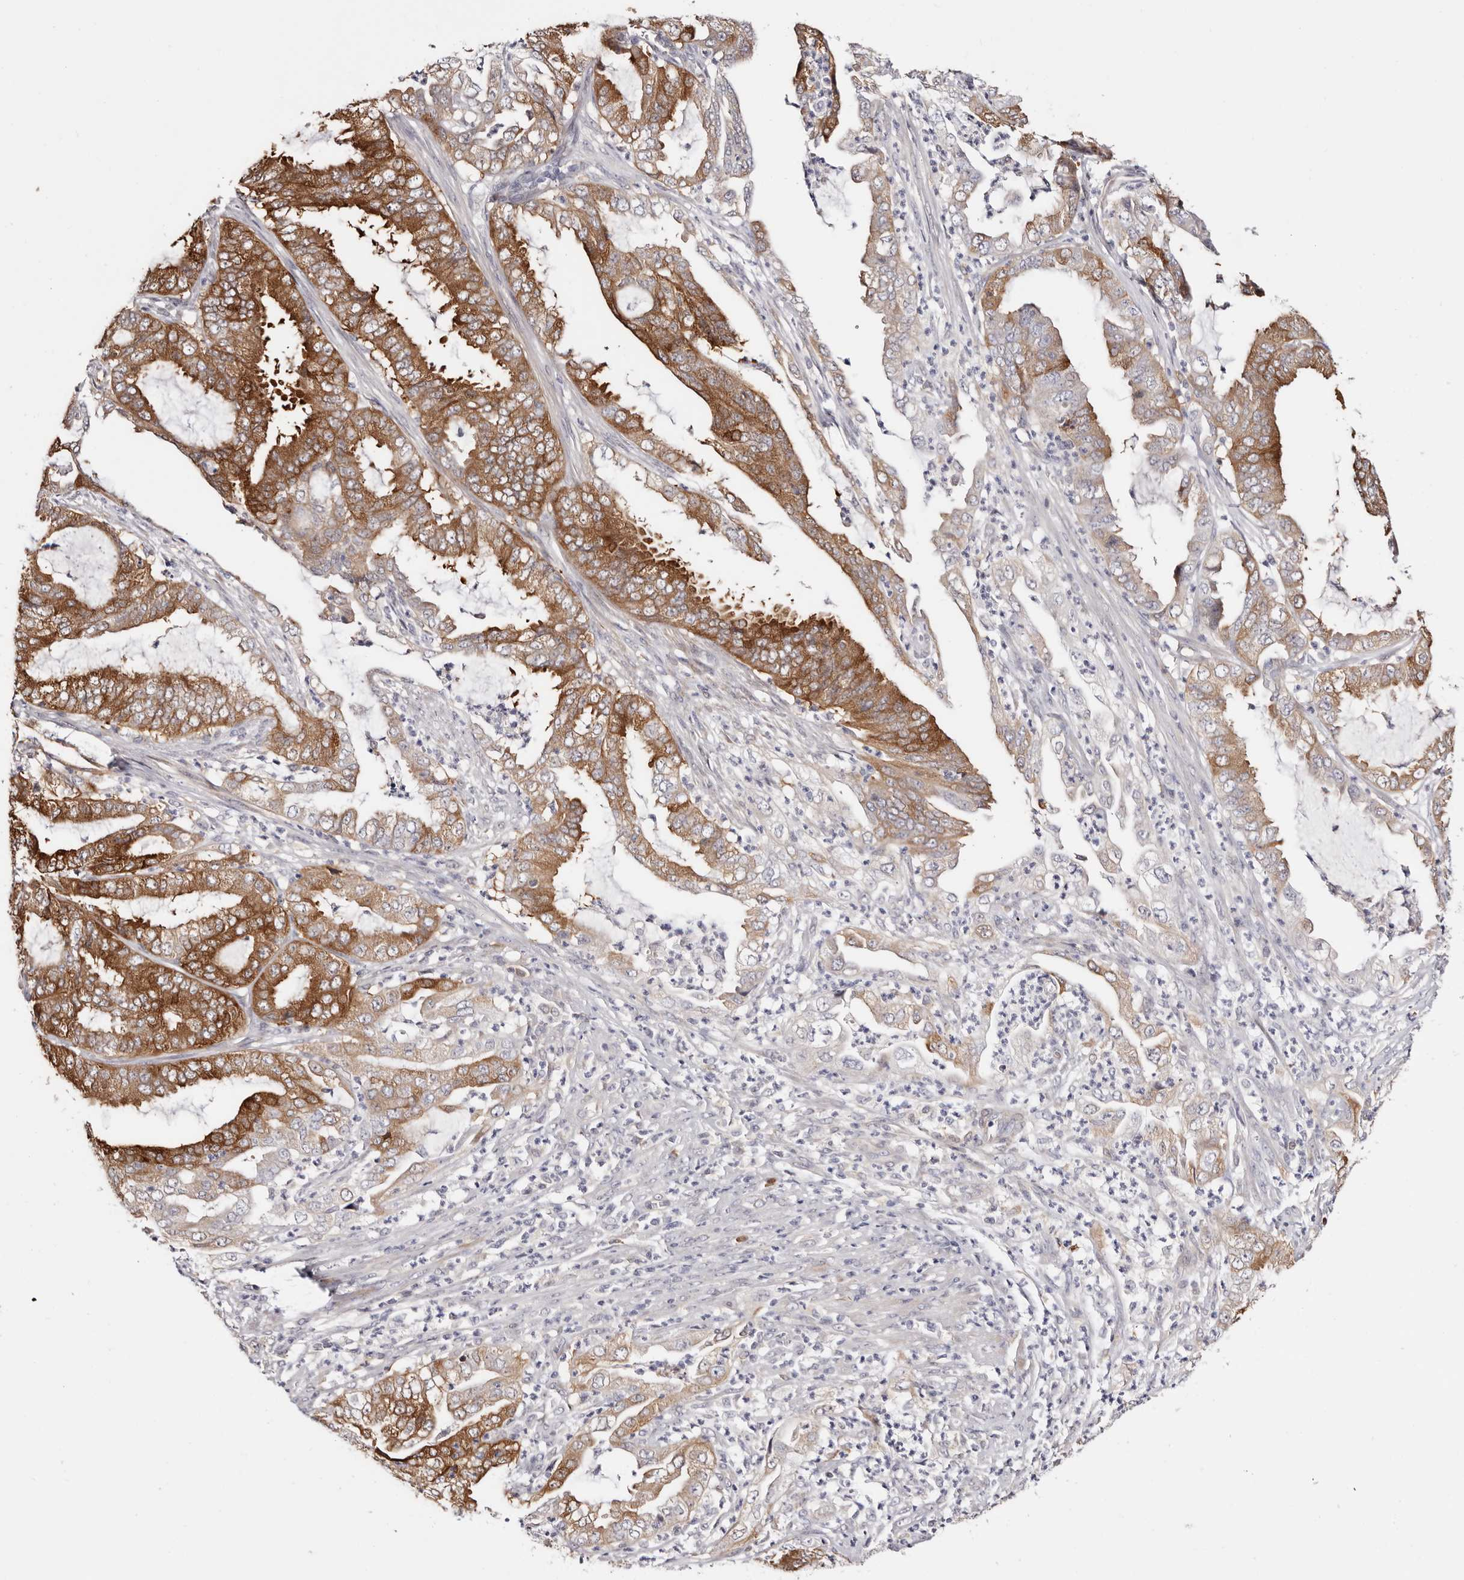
{"staining": {"intensity": "moderate", "quantity": ">75%", "location": "cytoplasmic/membranous"}, "tissue": "endometrial cancer", "cell_type": "Tumor cells", "image_type": "cancer", "snomed": [{"axis": "morphology", "description": "Adenocarcinoma, NOS"}, {"axis": "topography", "description": "Endometrium"}], "caption": "Immunohistochemistry image of neoplastic tissue: endometrial cancer (adenocarcinoma) stained using immunohistochemistry (IHC) demonstrates medium levels of moderate protein expression localized specifically in the cytoplasmic/membranous of tumor cells, appearing as a cytoplasmic/membranous brown color.", "gene": "GFOD1", "patient": {"sex": "female", "age": 51}}